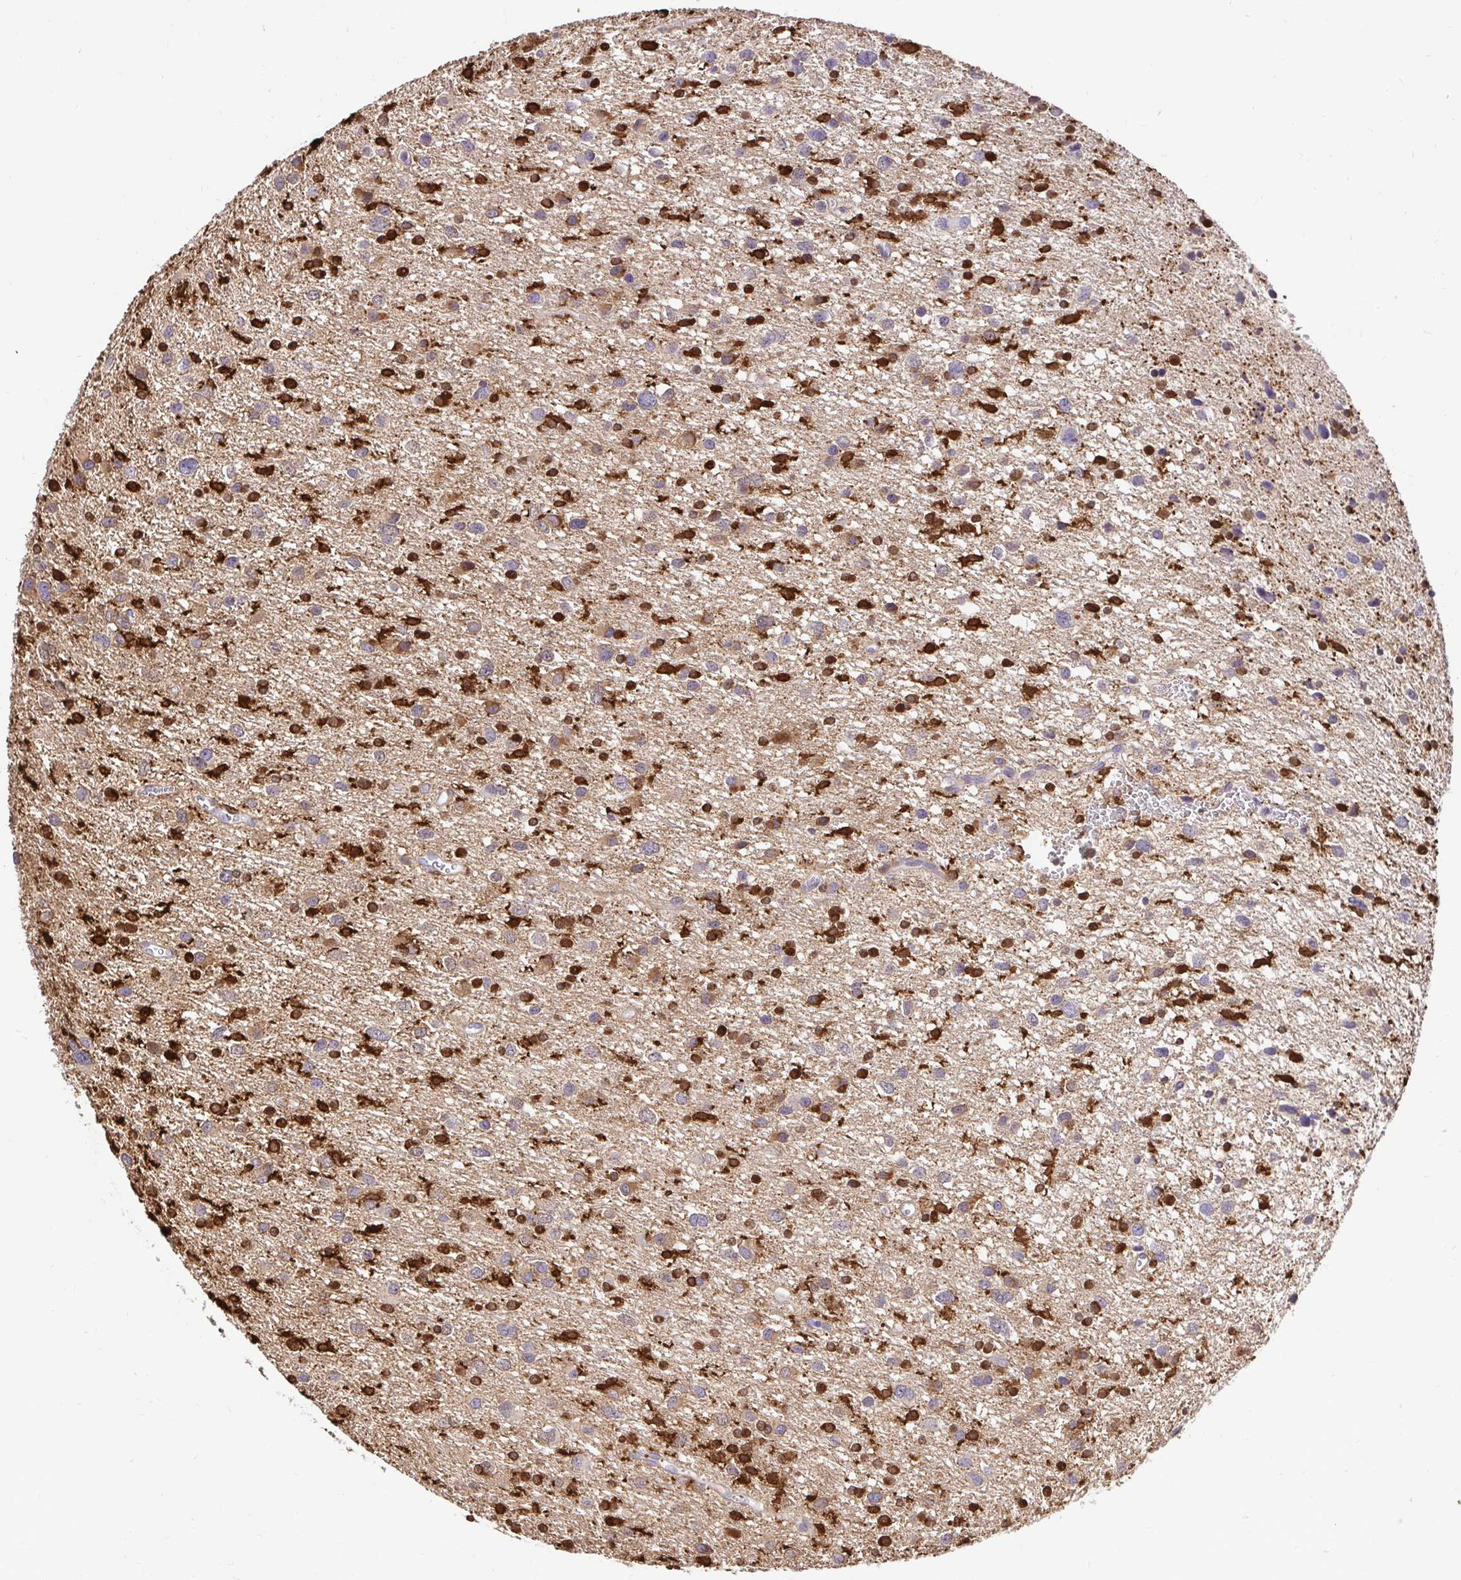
{"staining": {"intensity": "strong", "quantity": "25%-75%", "location": "cytoplasmic/membranous"}, "tissue": "glioma", "cell_type": "Tumor cells", "image_type": "cancer", "snomed": [{"axis": "morphology", "description": "Glioma, malignant, Low grade"}, {"axis": "topography", "description": "Brain"}], "caption": "High-power microscopy captured an immunohistochemistry (IHC) histopathology image of glioma, revealing strong cytoplasmic/membranous expression in about 25%-75% of tumor cells.", "gene": "GSN", "patient": {"sex": "female", "age": 55}}